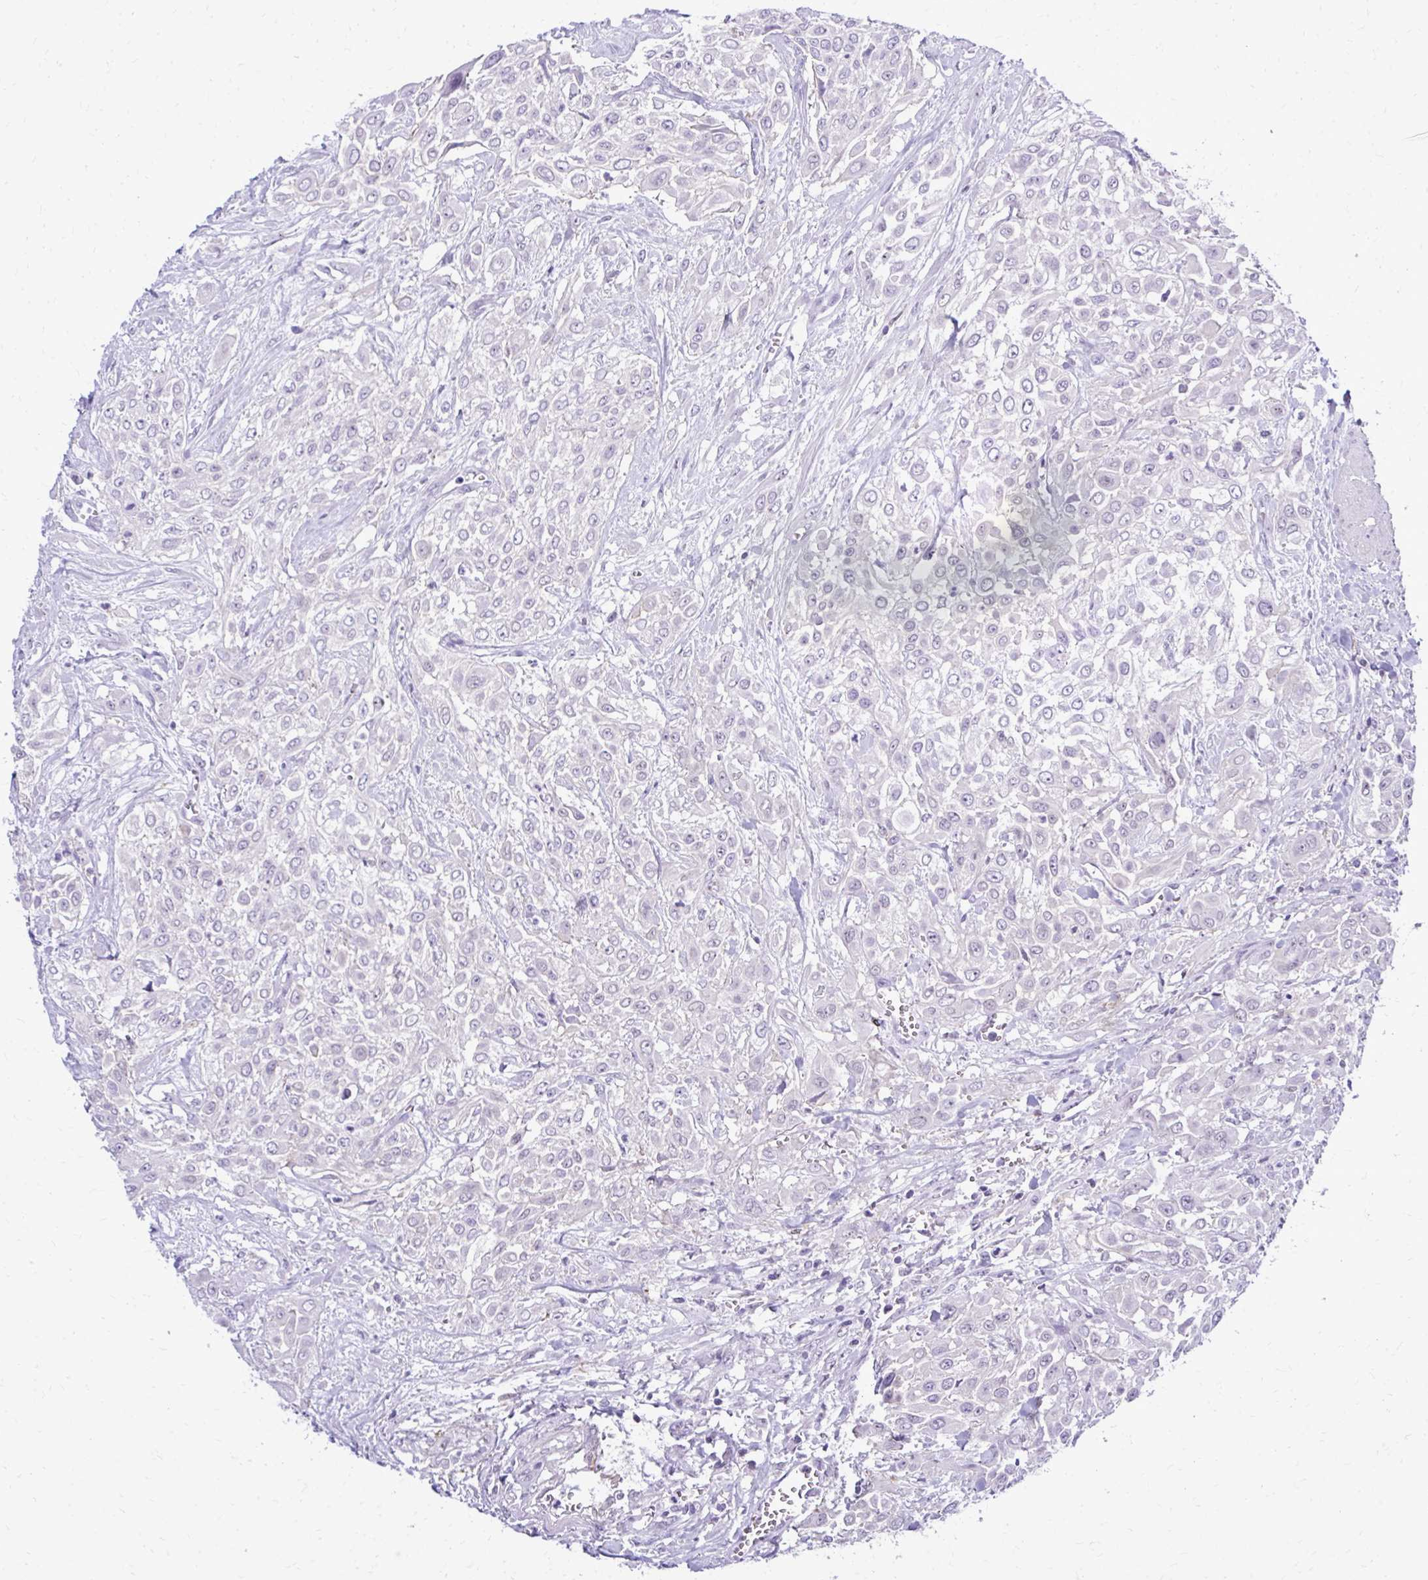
{"staining": {"intensity": "negative", "quantity": "none", "location": "none"}, "tissue": "urothelial cancer", "cell_type": "Tumor cells", "image_type": "cancer", "snomed": [{"axis": "morphology", "description": "Urothelial carcinoma, High grade"}, {"axis": "topography", "description": "Urinary bladder"}], "caption": "DAB immunohistochemical staining of urothelial carcinoma (high-grade) shows no significant positivity in tumor cells. (DAB immunohistochemistry (IHC) with hematoxylin counter stain).", "gene": "RASL11B", "patient": {"sex": "male", "age": 57}}